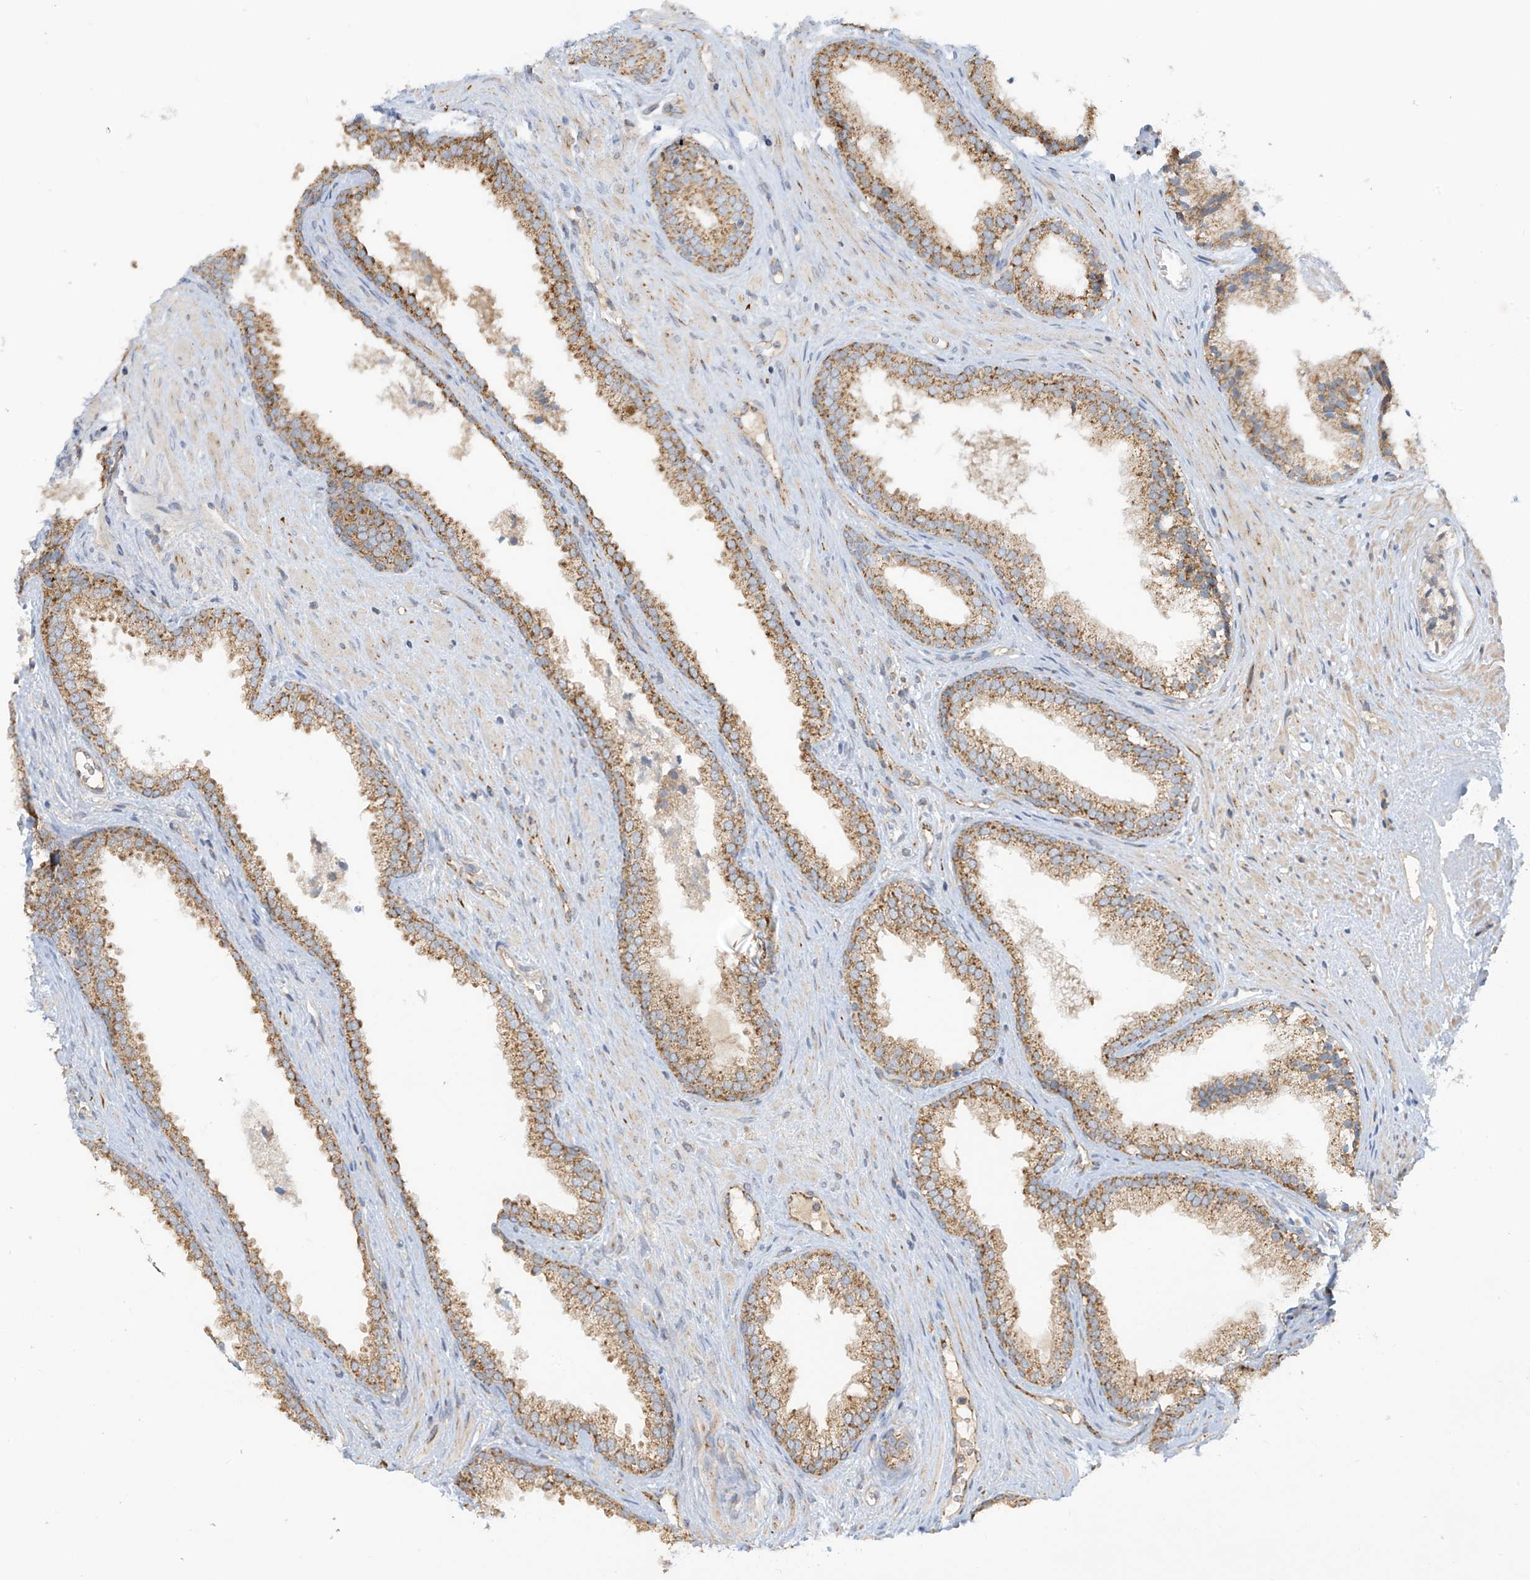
{"staining": {"intensity": "moderate", "quantity": ">75%", "location": "cytoplasmic/membranous"}, "tissue": "prostate", "cell_type": "Glandular cells", "image_type": "normal", "snomed": [{"axis": "morphology", "description": "Normal tissue, NOS"}, {"axis": "topography", "description": "Prostate"}], "caption": "Glandular cells reveal moderate cytoplasmic/membranous expression in about >75% of cells in benign prostate.", "gene": "SCGB1D2", "patient": {"sex": "male", "age": 76}}